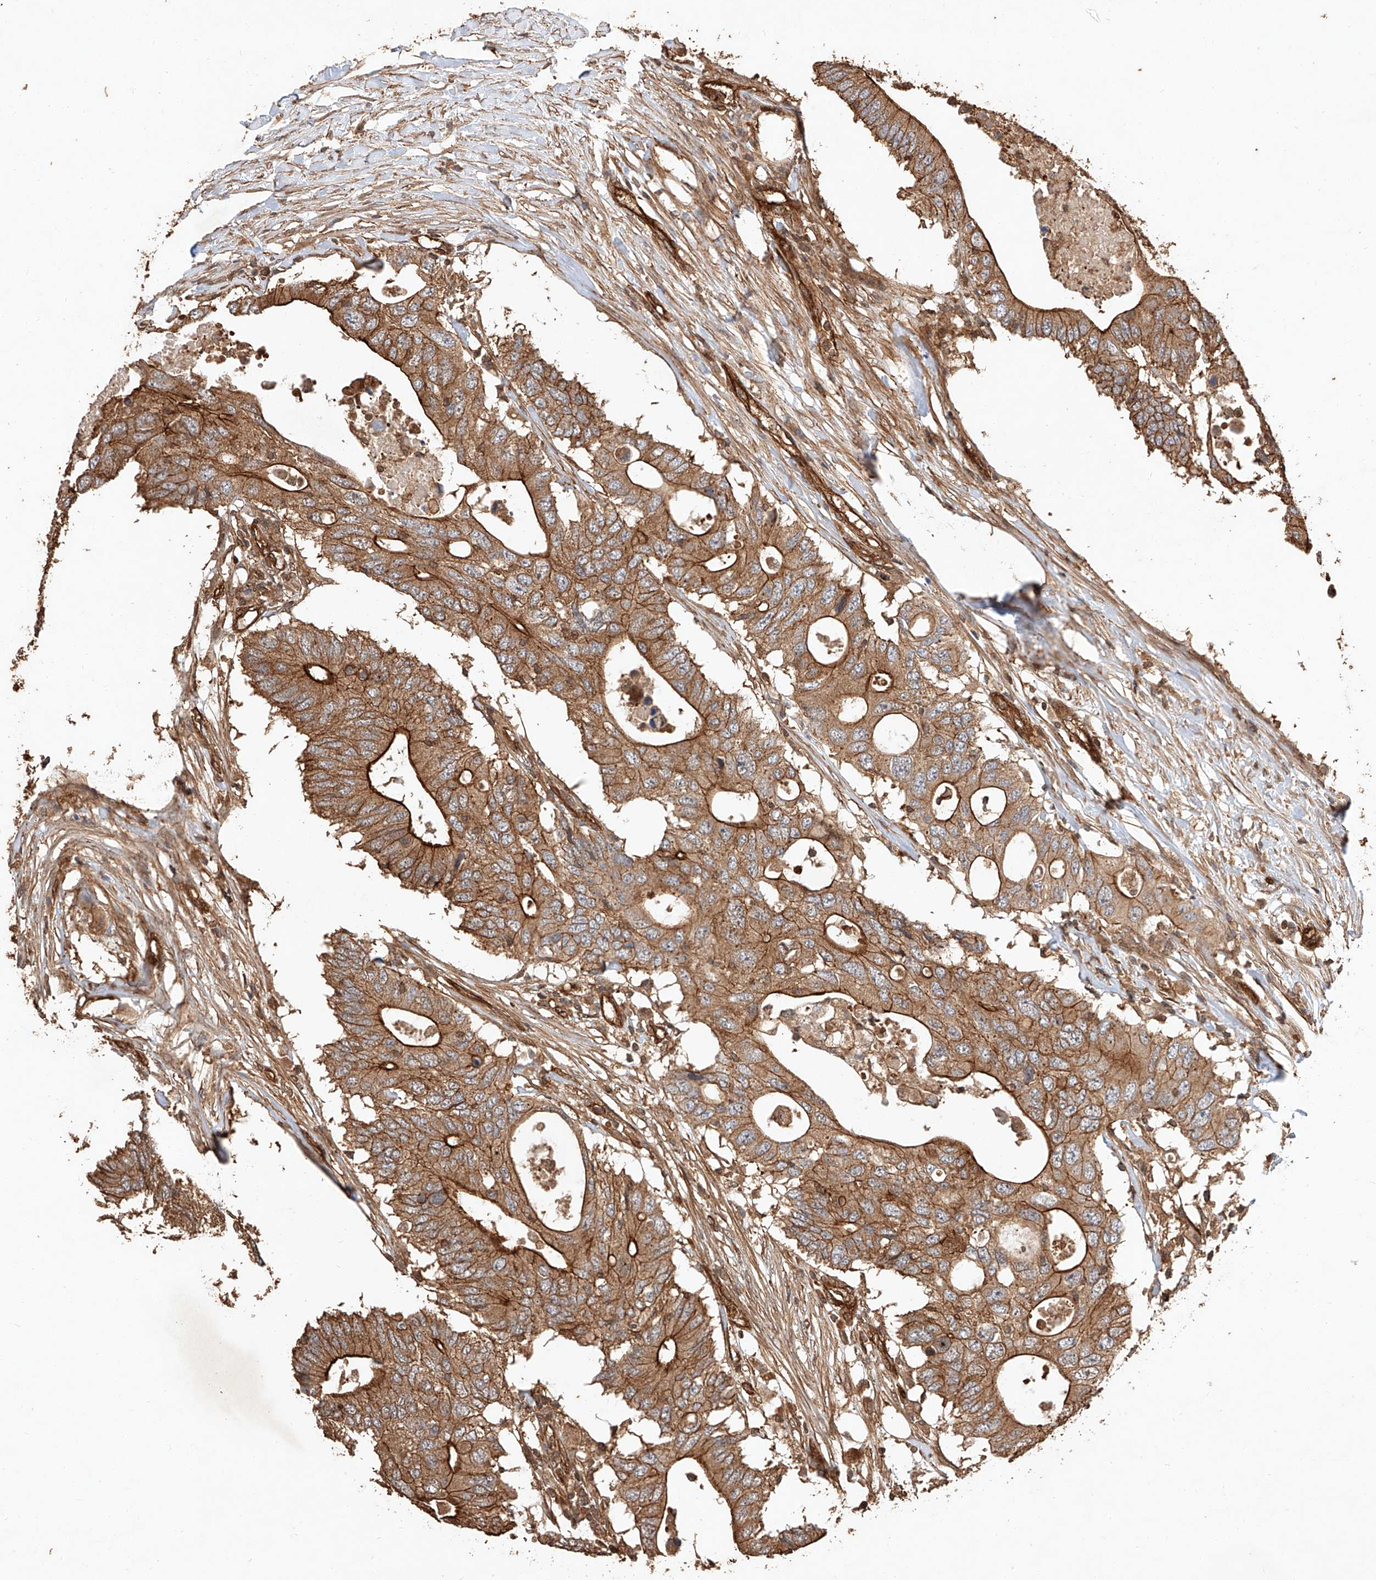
{"staining": {"intensity": "strong", "quantity": ">75%", "location": "cytoplasmic/membranous"}, "tissue": "colorectal cancer", "cell_type": "Tumor cells", "image_type": "cancer", "snomed": [{"axis": "morphology", "description": "Adenocarcinoma, NOS"}, {"axis": "topography", "description": "Colon"}], "caption": "Immunohistochemistry (IHC) image of human adenocarcinoma (colorectal) stained for a protein (brown), which exhibits high levels of strong cytoplasmic/membranous staining in approximately >75% of tumor cells.", "gene": "GHDC", "patient": {"sex": "male", "age": 71}}